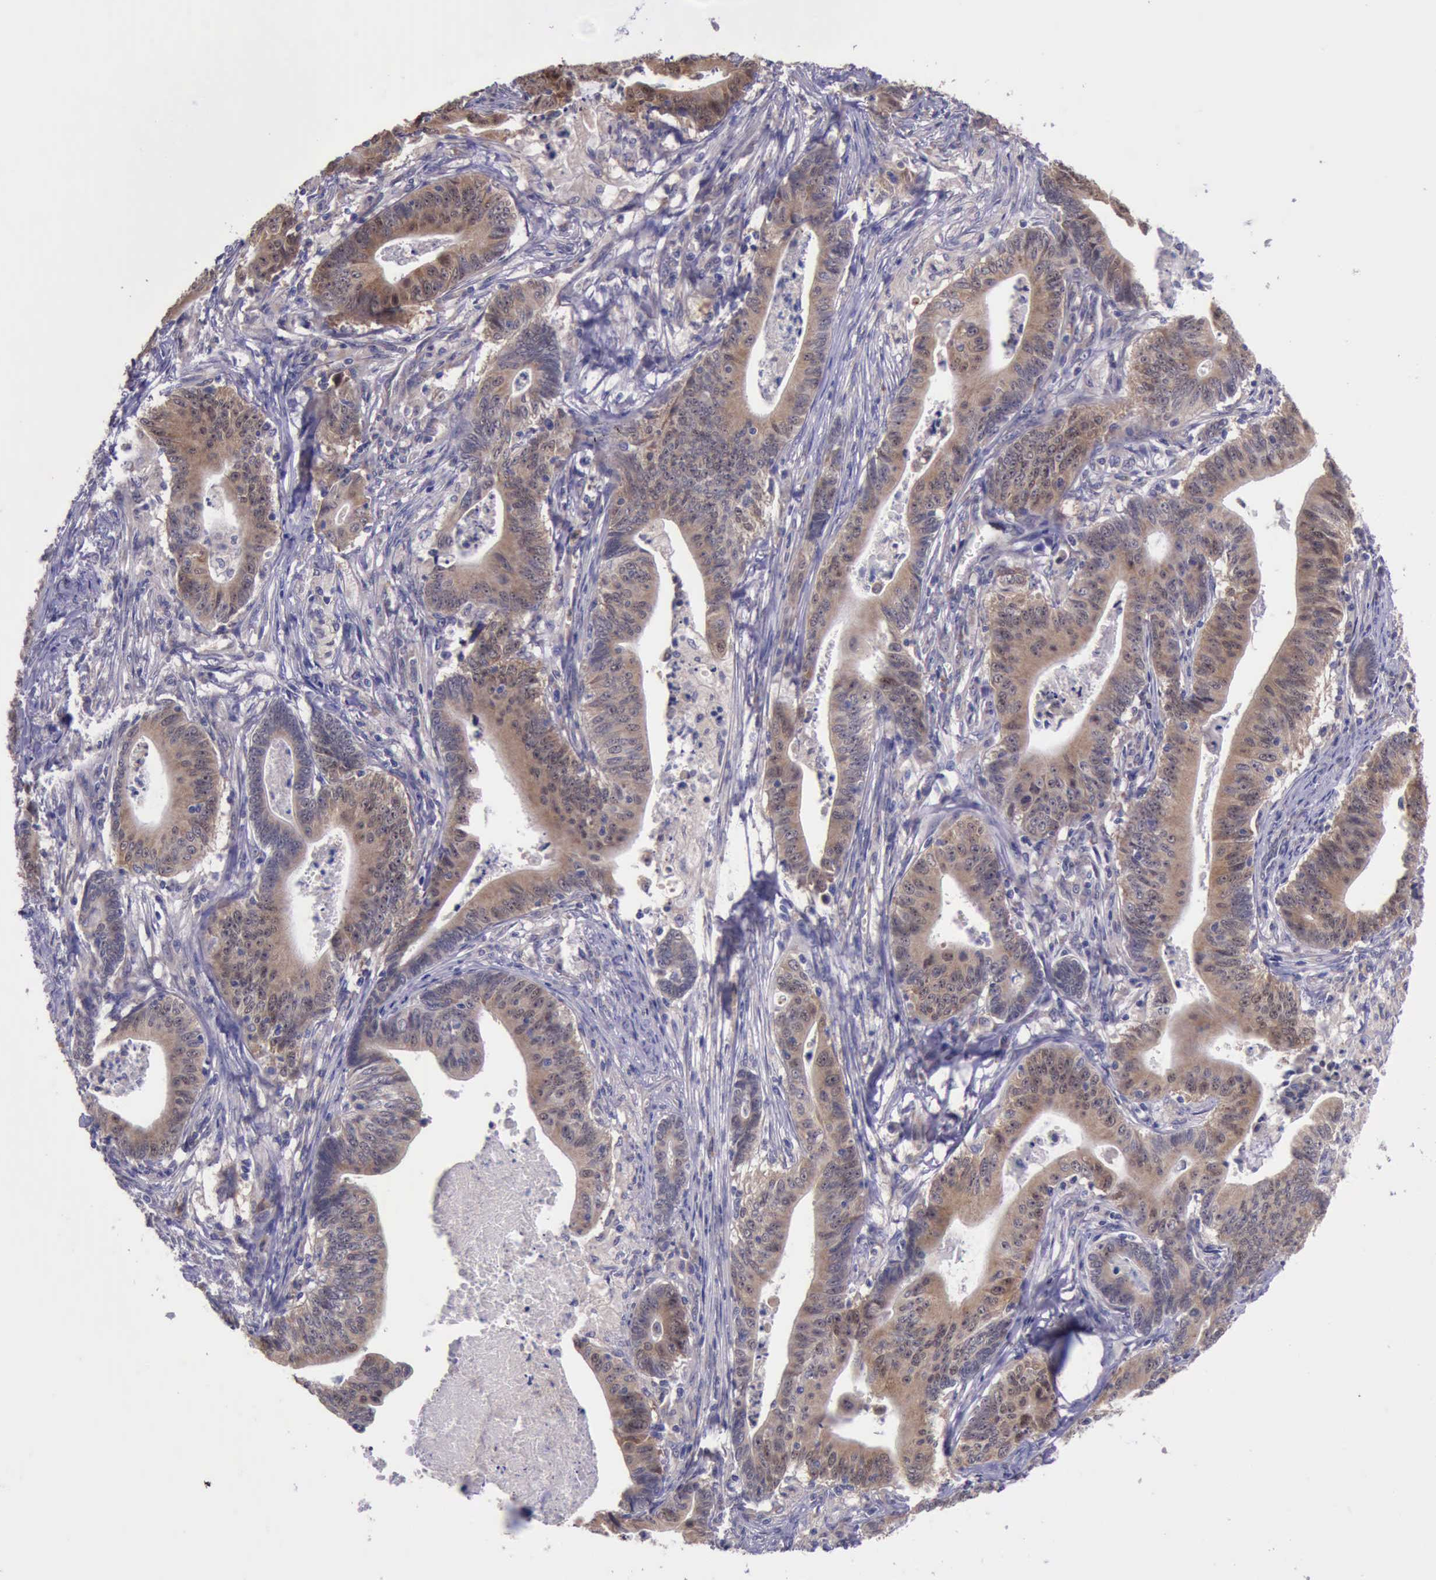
{"staining": {"intensity": "moderate", "quantity": ">75%", "location": "cytoplasmic/membranous"}, "tissue": "stomach cancer", "cell_type": "Tumor cells", "image_type": "cancer", "snomed": [{"axis": "morphology", "description": "Adenocarcinoma, NOS"}, {"axis": "topography", "description": "Stomach, lower"}], "caption": "Immunohistochemistry (IHC) photomicrograph of neoplastic tissue: adenocarcinoma (stomach) stained using immunohistochemistry (IHC) reveals medium levels of moderate protein expression localized specifically in the cytoplasmic/membranous of tumor cells, appearing as a cytoplasmic/membranous brown color.", "gene": "PLEK2", "patient": {"sex": "female", "age": 86}}